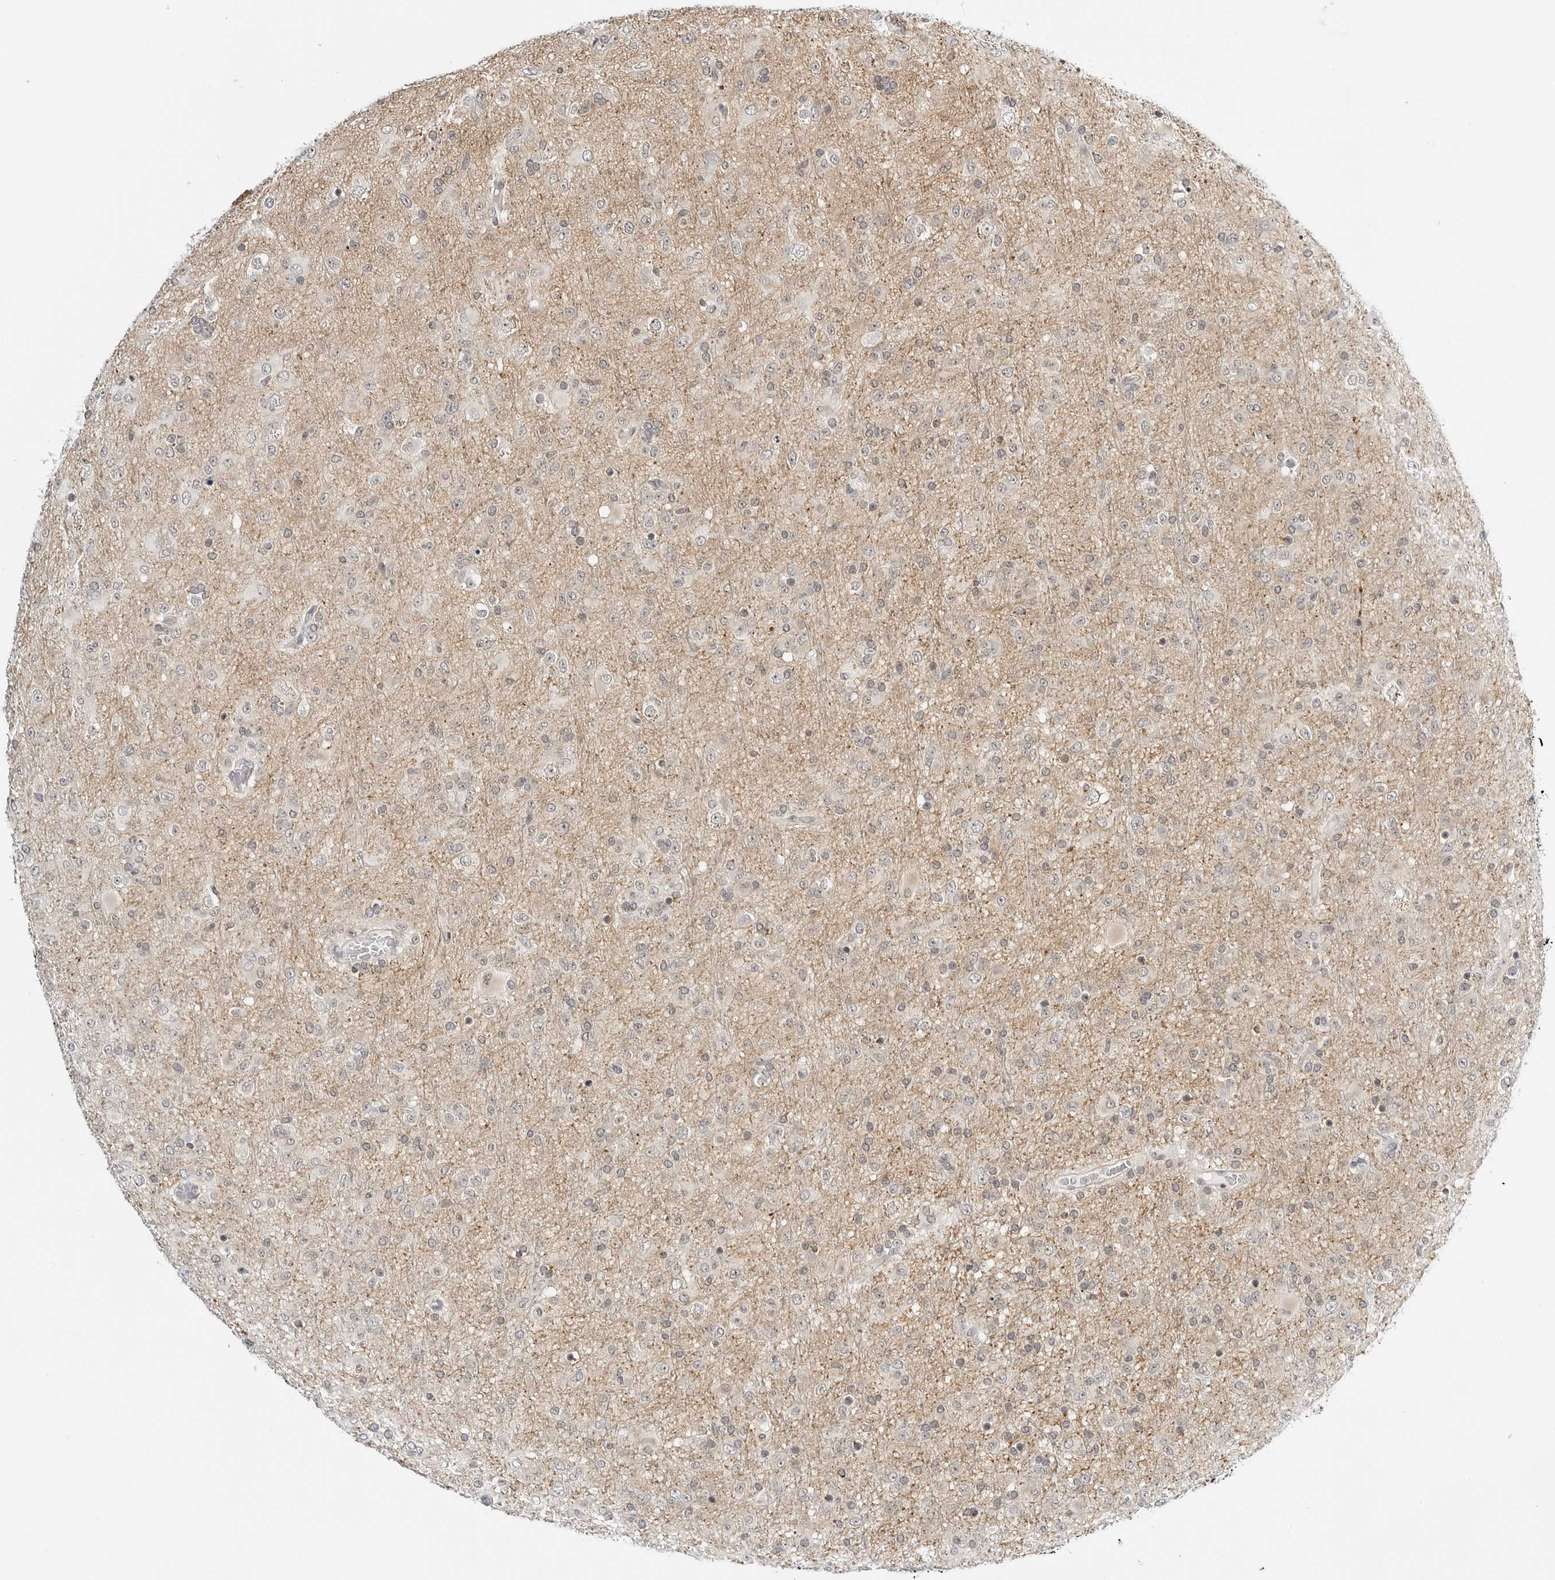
{"staining": {"intensity": "weak", "quantity": "<25%", "location": "cytoplasmic/membranous,nuclear"}, "tissue": "glioma", "cell_type": "Tumor cells", "image_type": "cancer", "snomed": [{"axis": "morphology", "description": "Glioma, malignant, Low grade"}, {"axis": "topography", "description": "Brain"}], "caption": "This is an immunohistochemistry image of glioma. There is no positivity in tumor cells.", "gene": "MAP2K5", "patient": {"sex": "male", "age": 65}}